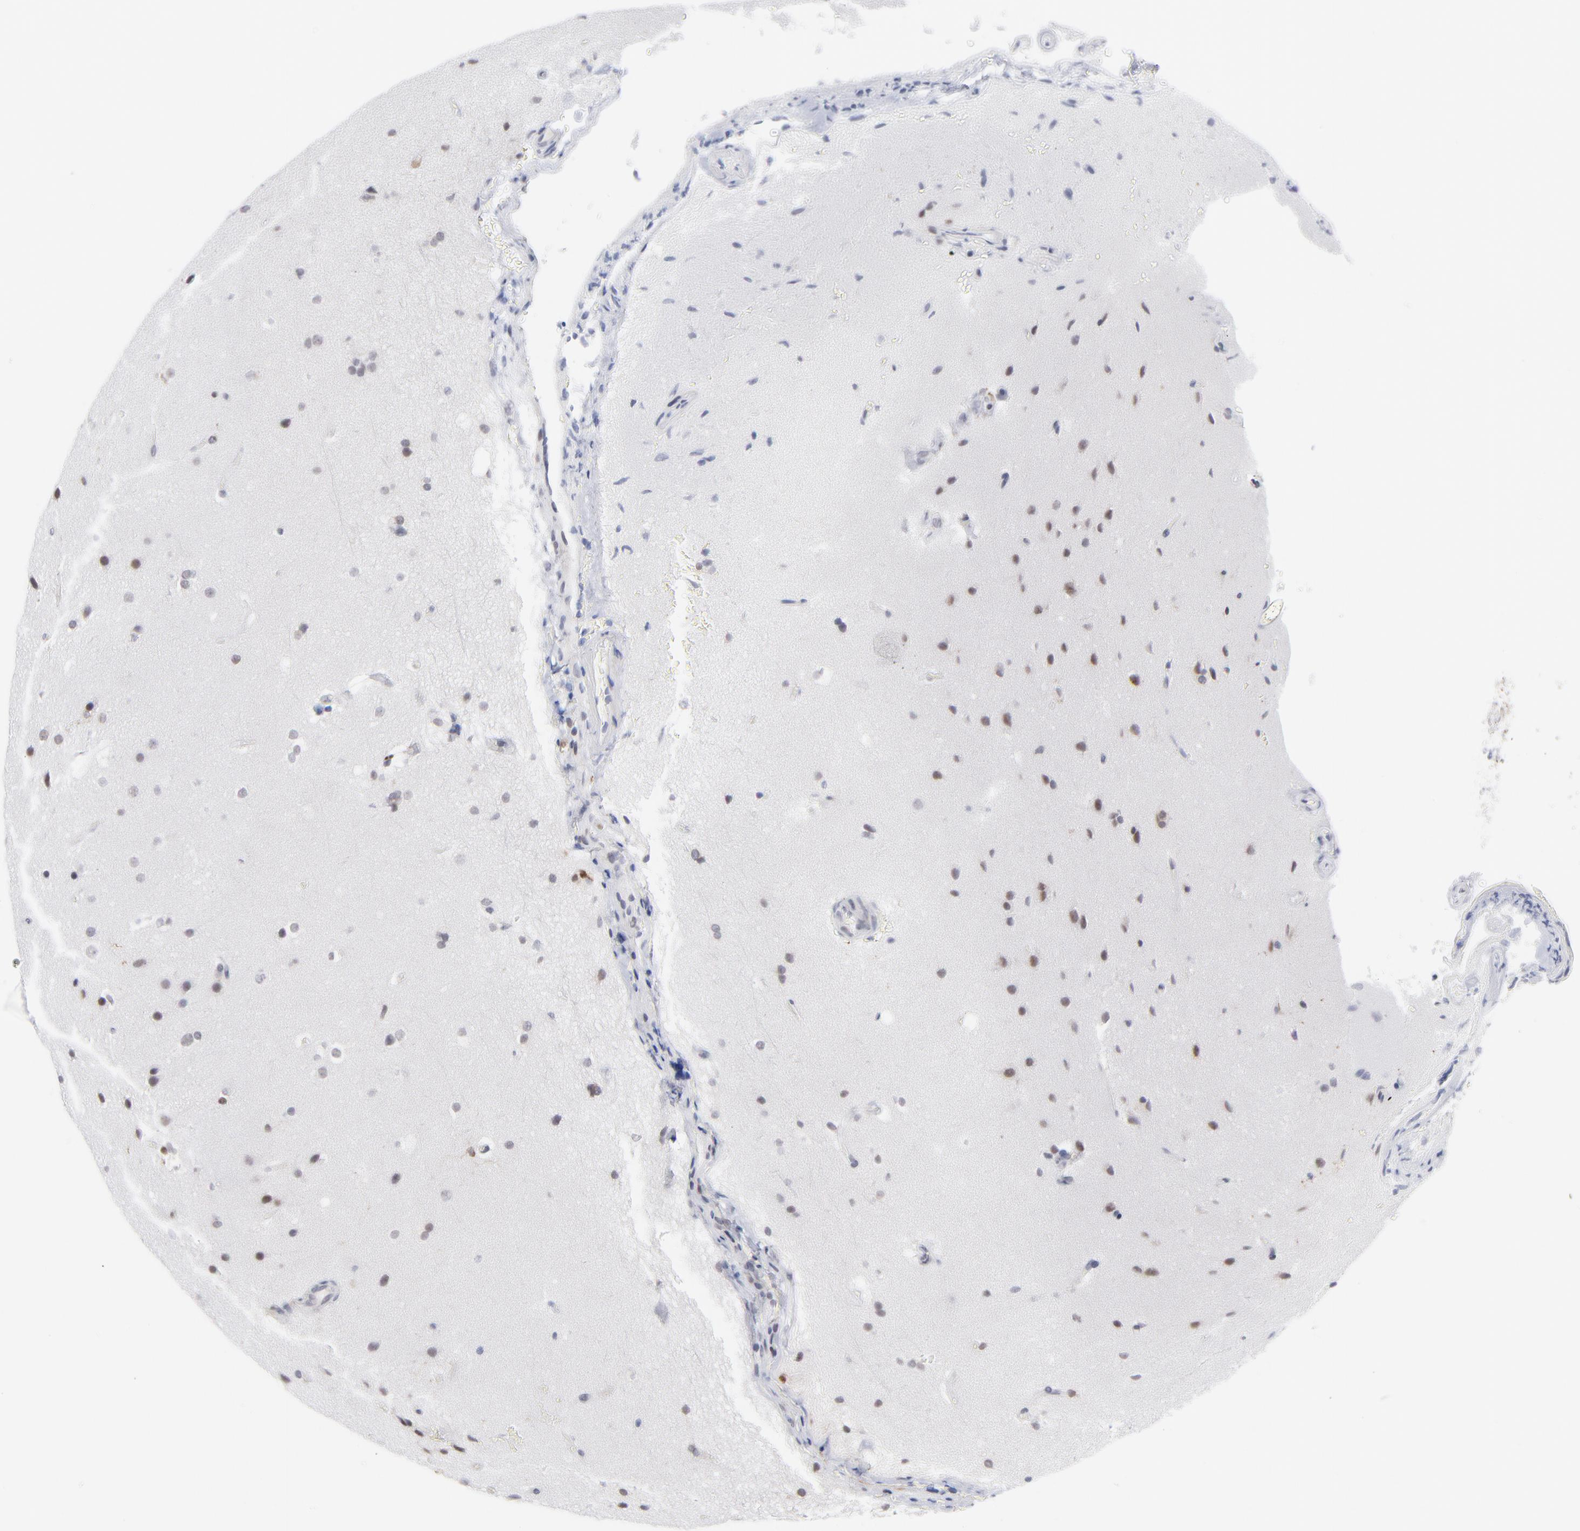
{"staining": {"intensity": "weak", "quantity": "<25%", "location": "nuclear"}, "tissue": "glioma", "cell_type": "Tumor cells", "image_type": "cancer", "snomed": [{"axis": "morphology", "description": "Glioma, malignant, Low grade"}, {"axis": "topography", "description": "Cerebral cortex"}], "caption": "Immunohistochemistry of glioma displays no expression in tumor cells.", "gene": "CCR2", "patient": {"sex": "female", "age": 47}}